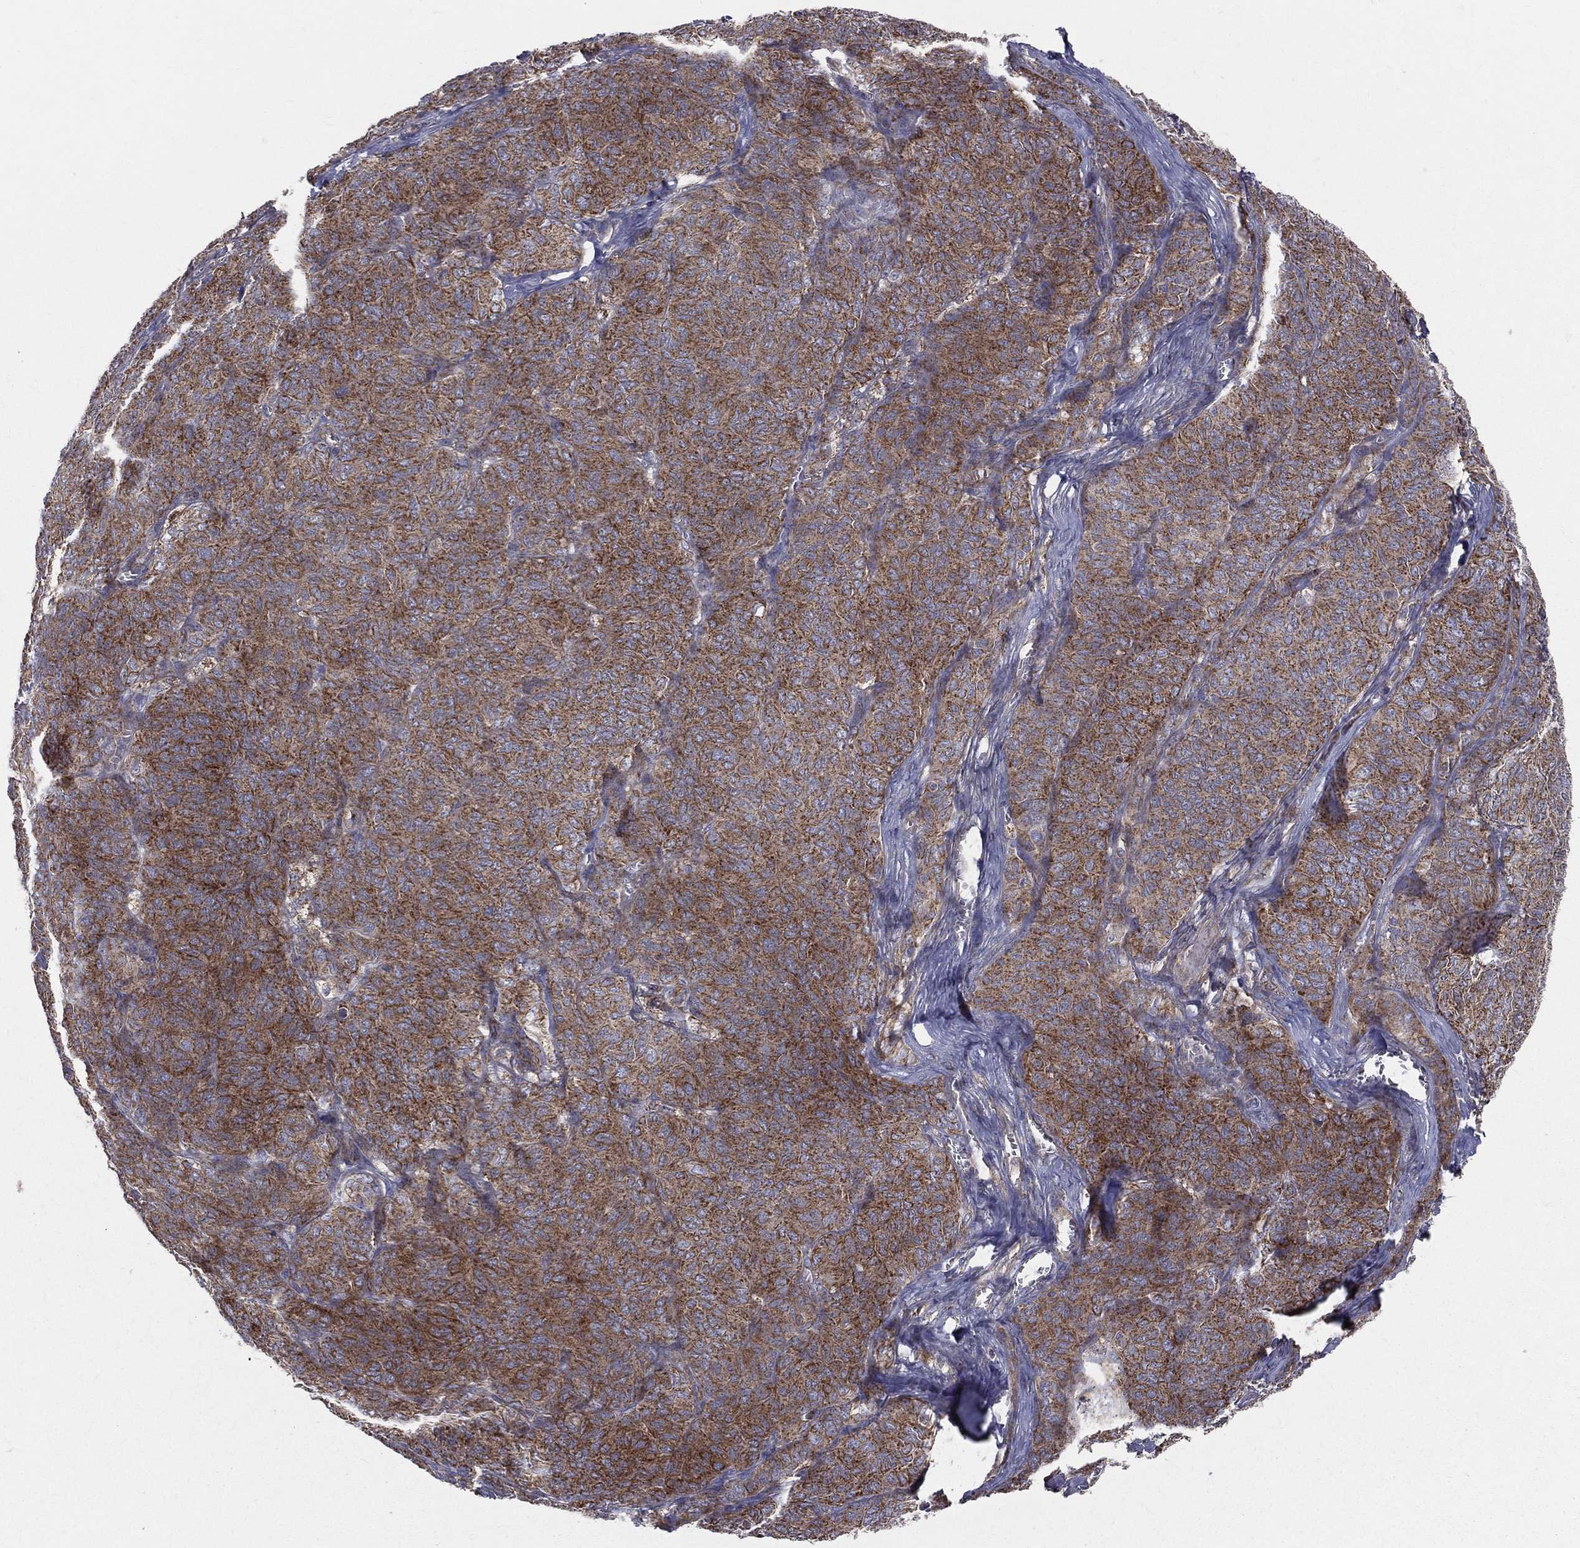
{"staining": {"intensity": "moderate", "quantity": ">75%", "location": "cytoplasmic/membranous"}, "tissue": "ovarian cancer", "cell_type": "Tumor cells", "image_type": "cancer", "snomed": [{"axis": "morphology", "description": "Carcinoma, endometroid"}, {"axis": "topography", "description": "Ovary"}], "caption": "Ovarian cancer (endometroid carcinoma) stained with a brown dye displays moderate cytoplasmic/membranous positive staining in approximately >75% of tumor cells.", "gene": "MIX23", "patient": {"sex": "female", "age": 80}}